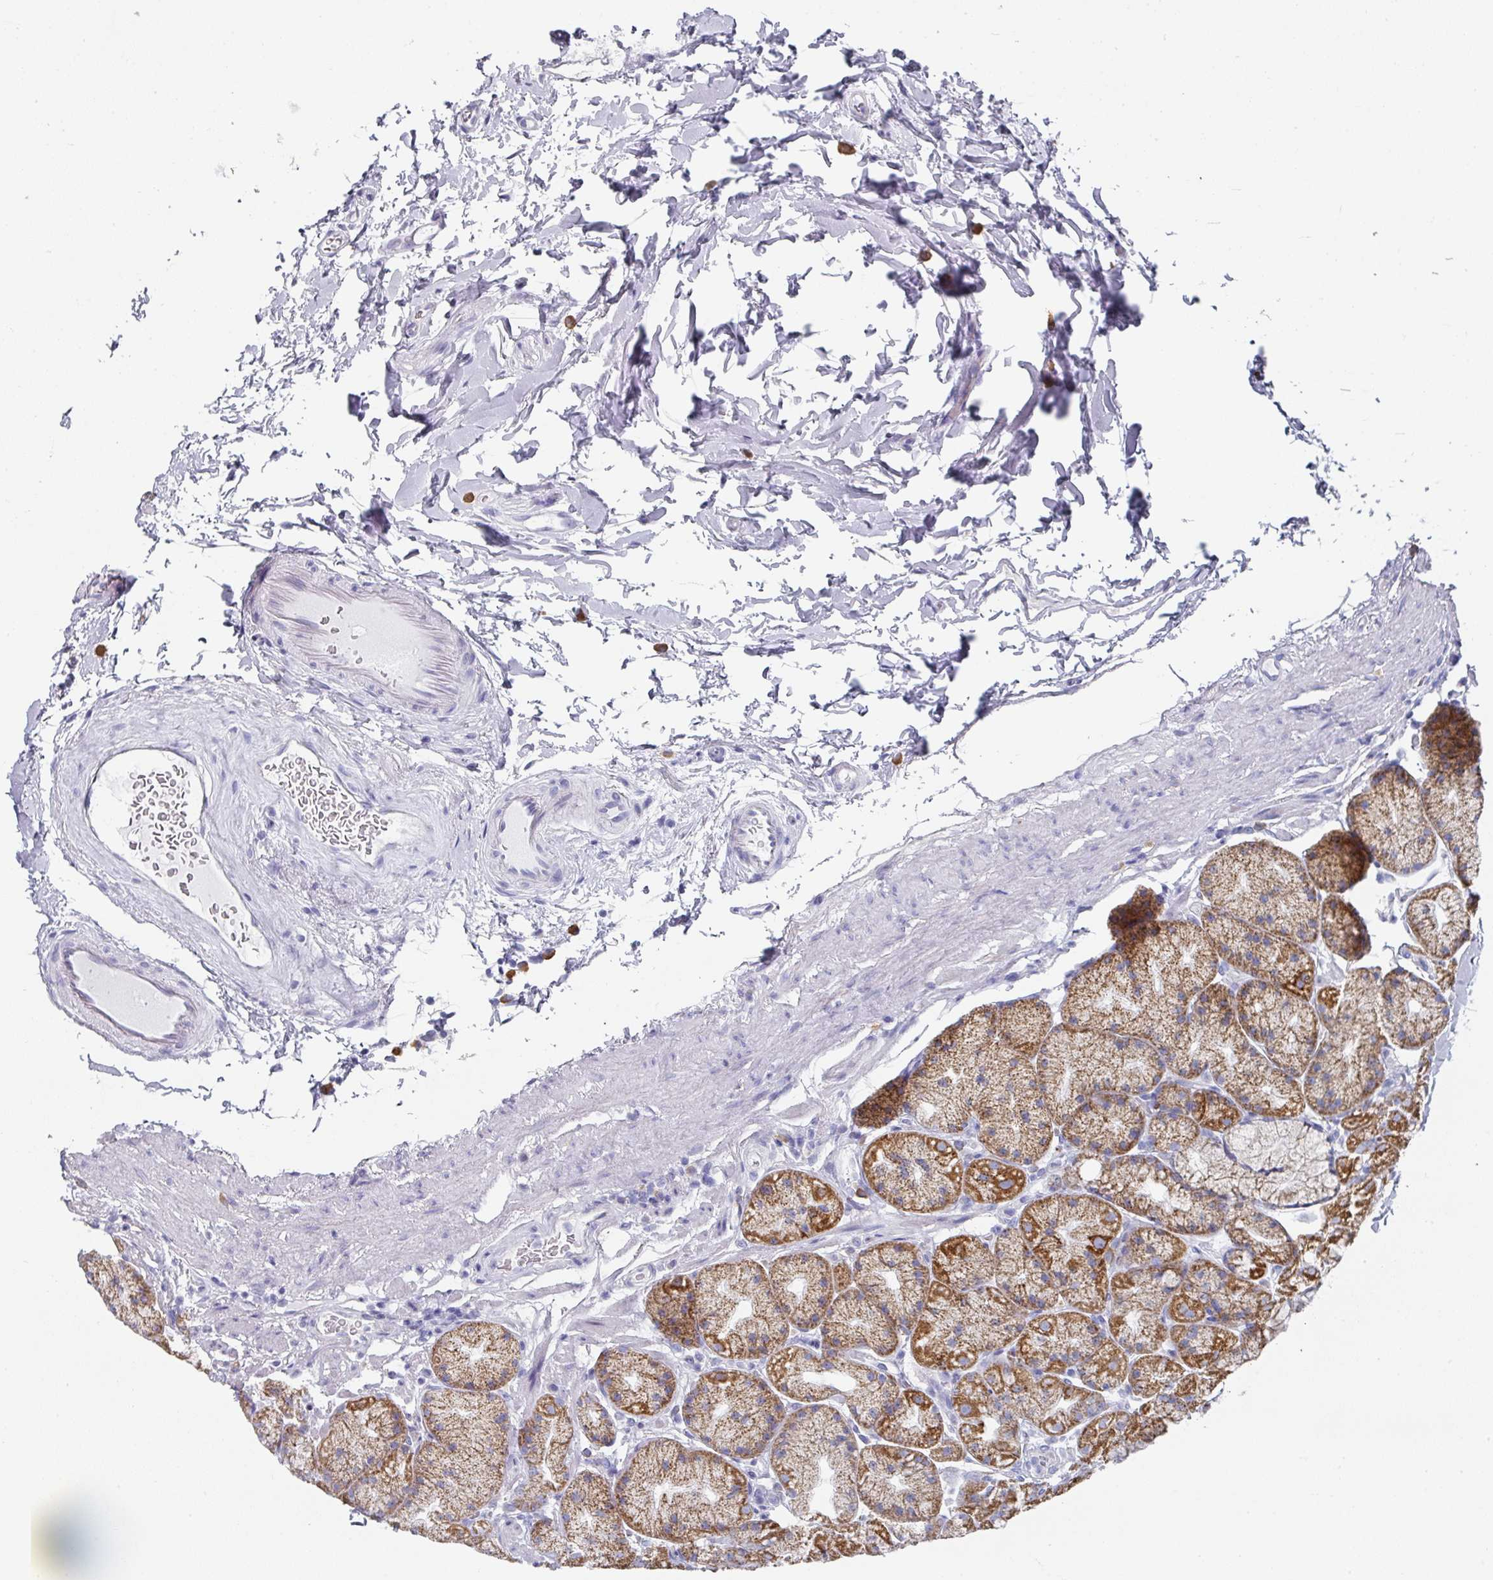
{"staining": {"intensity": "moderate", "quantity": "25%-75%", "location": "cytoplasmic/membranous"}, "tissue": "stomach", "cell_type": "Glandular cells", "image_type": "normal", "snomed": [{"axis": "morphology", "description": "Normal tissue, NOS"}, {"axis": "topography", "description": "Stomach, lower"}], "caption": "Brown immunohistochemical staining in unremarkable human stomach reveals moderate cytoplasmic/membranous positivity in about 25%-75% of glandular cells.", "gene": "SETBP1", "patient": {"sex": "male", "age": 67}}